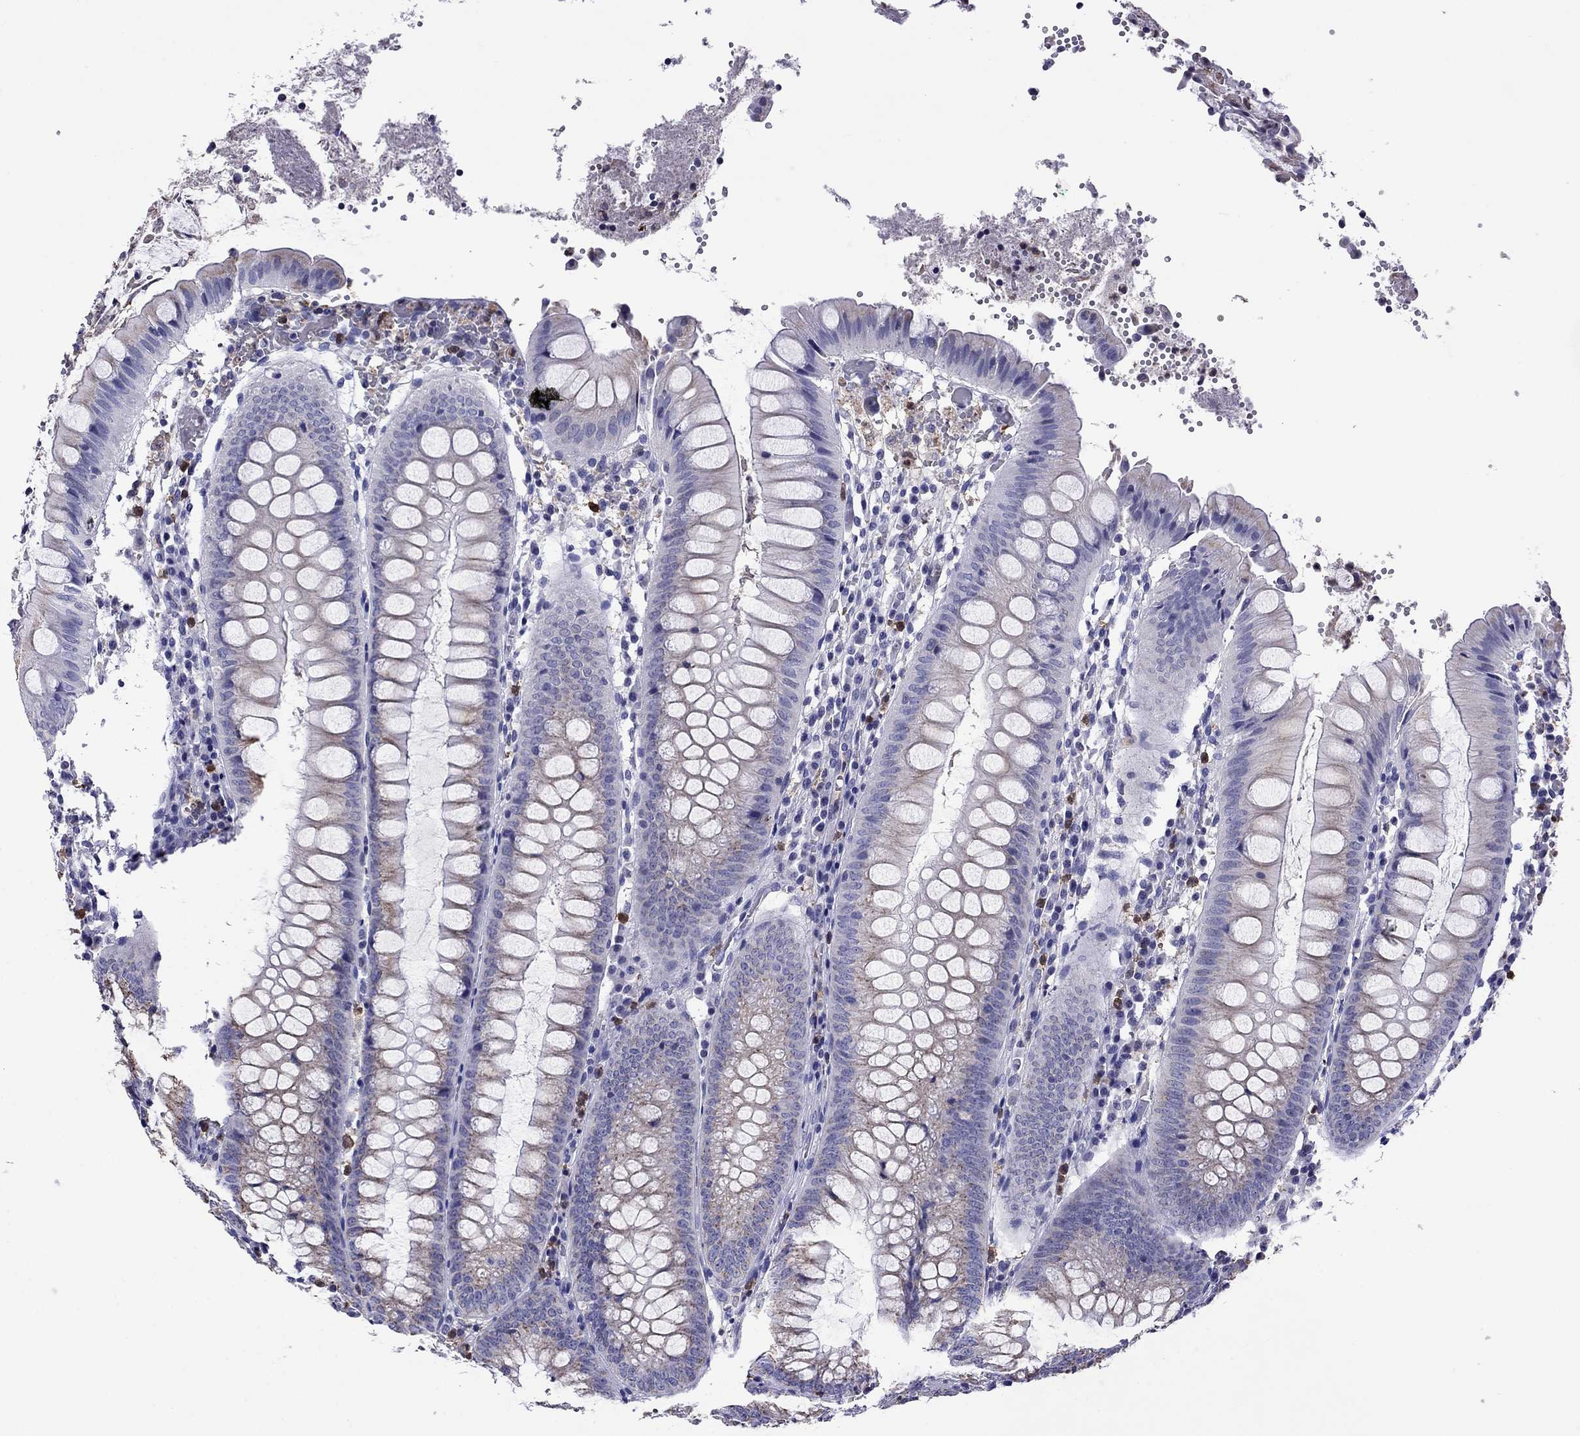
{"staining": {"intensity": "weak", "quantity": "<25%", "location": "cytoplasmic/membranous"}, "tissue": "appendix", "cell_type": "Glandular cells", "image_type": "normal", "snomed": [{"axis": "morphology", "description": "Normal tissue, NOS"}, {"axis": "morphology", "description": "Inflammation, NOS"}, {"axis": "topography", "description": "Appendix"}], "caption": "DAB (3,3'-diaminobenzidine) immunohistochemical staining of benign appendix shows no significant positivity in glandular cells. (DAB (3,3'-diaminobenzidine) IHC with hematoxylin counter stain).", "gene": "SCG2", "patient": {"sex": "male", "age": 16}}